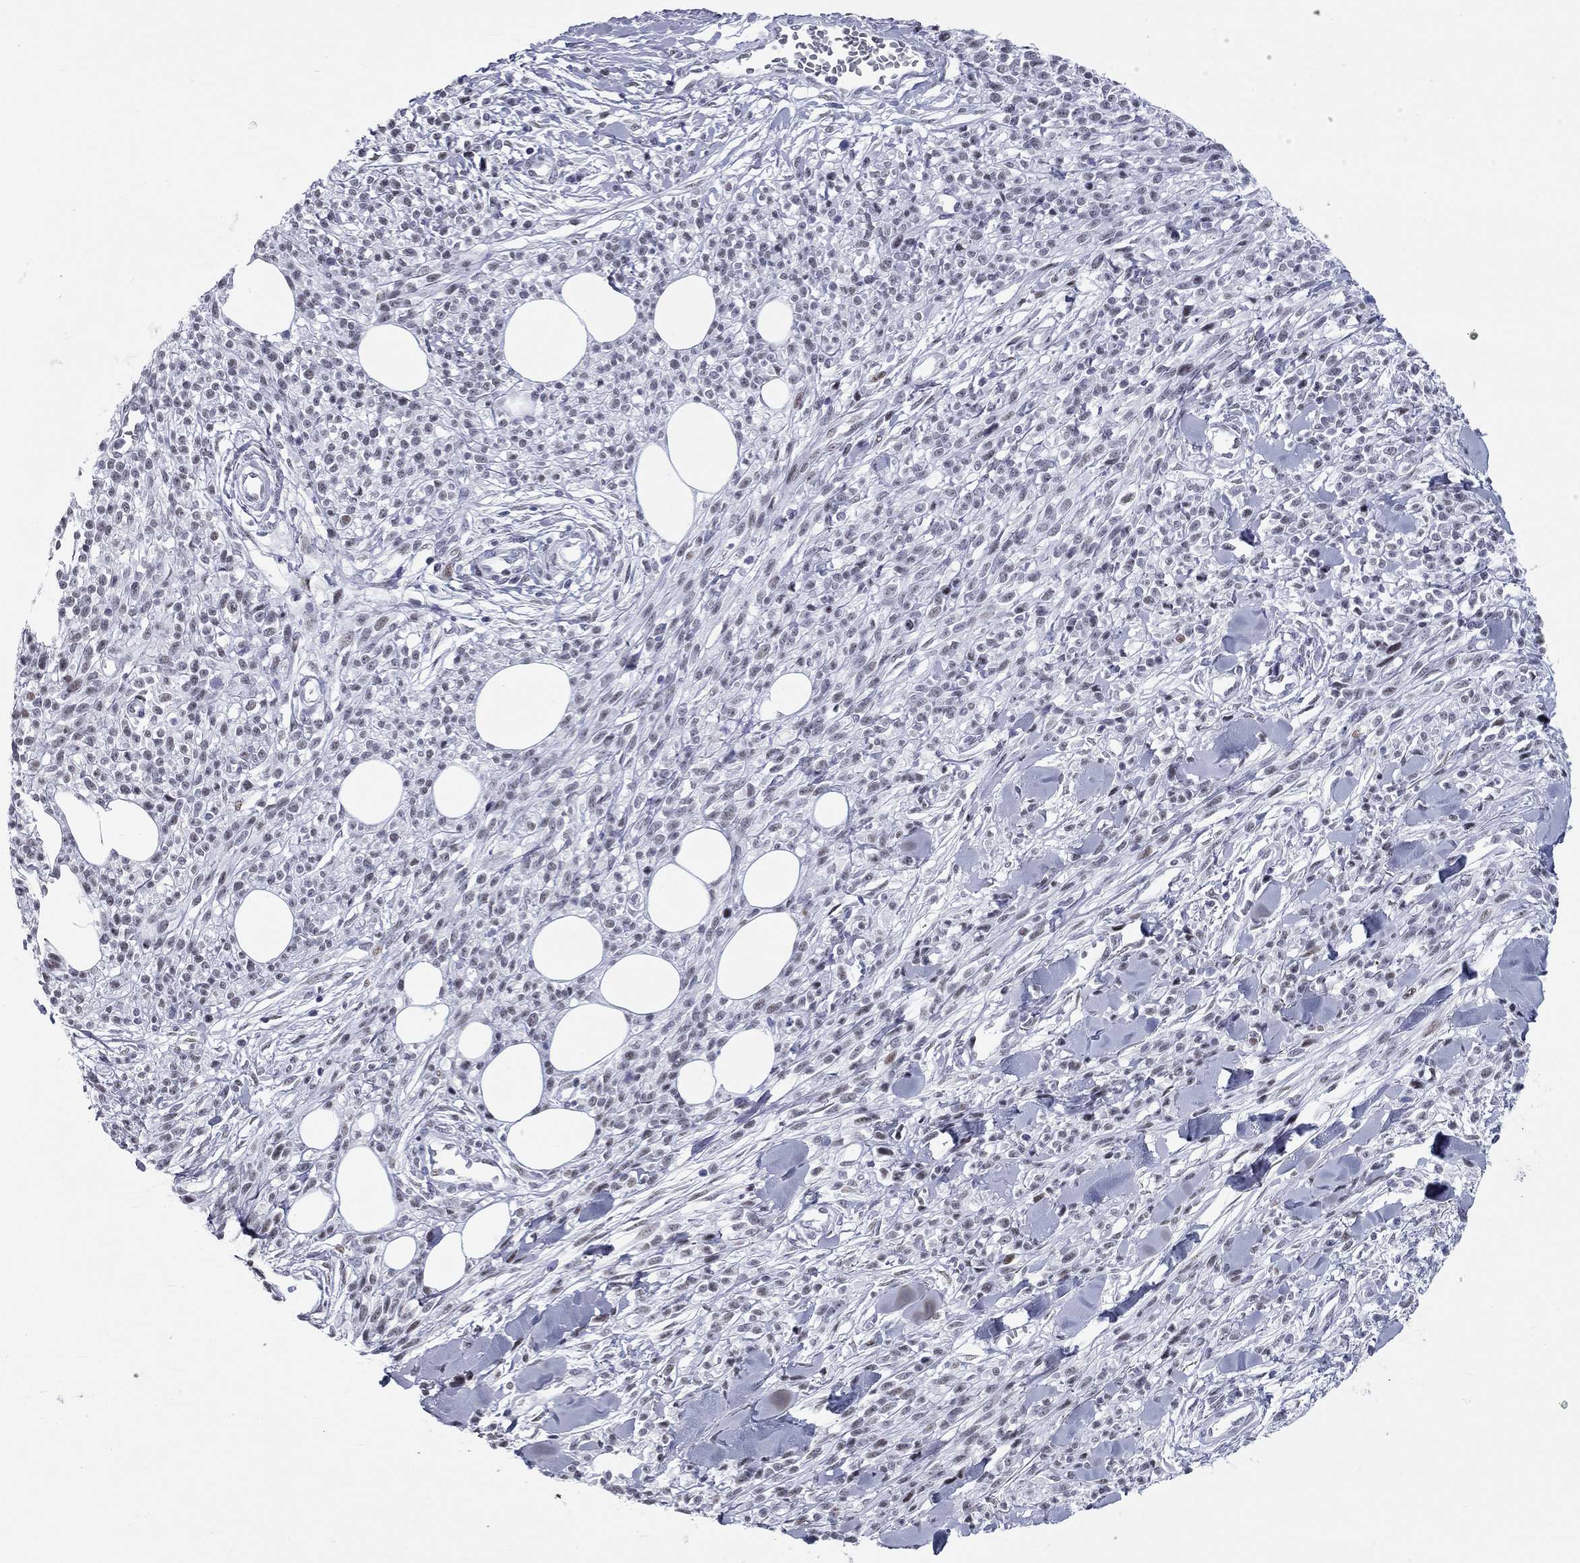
{"staining": {"intensity": "weak", "quantity": "<25%", "location": "nuclear"}, "tissue": "melanoma", "cell_type": "Tumor cells", "image_type": "cancer", "snomed": [{"axis": "morphology", "description": "Malignant melanoma, NOS"}, {"axis": "topography", "description": "Skin"}, {"axis": "topography", "description": "Skin of trunk"}], "caption": "There is no significant staining in tumor cells of melanoma.", "gene": "ASF1B", "patient": {"sex": "male", "age": 74}}